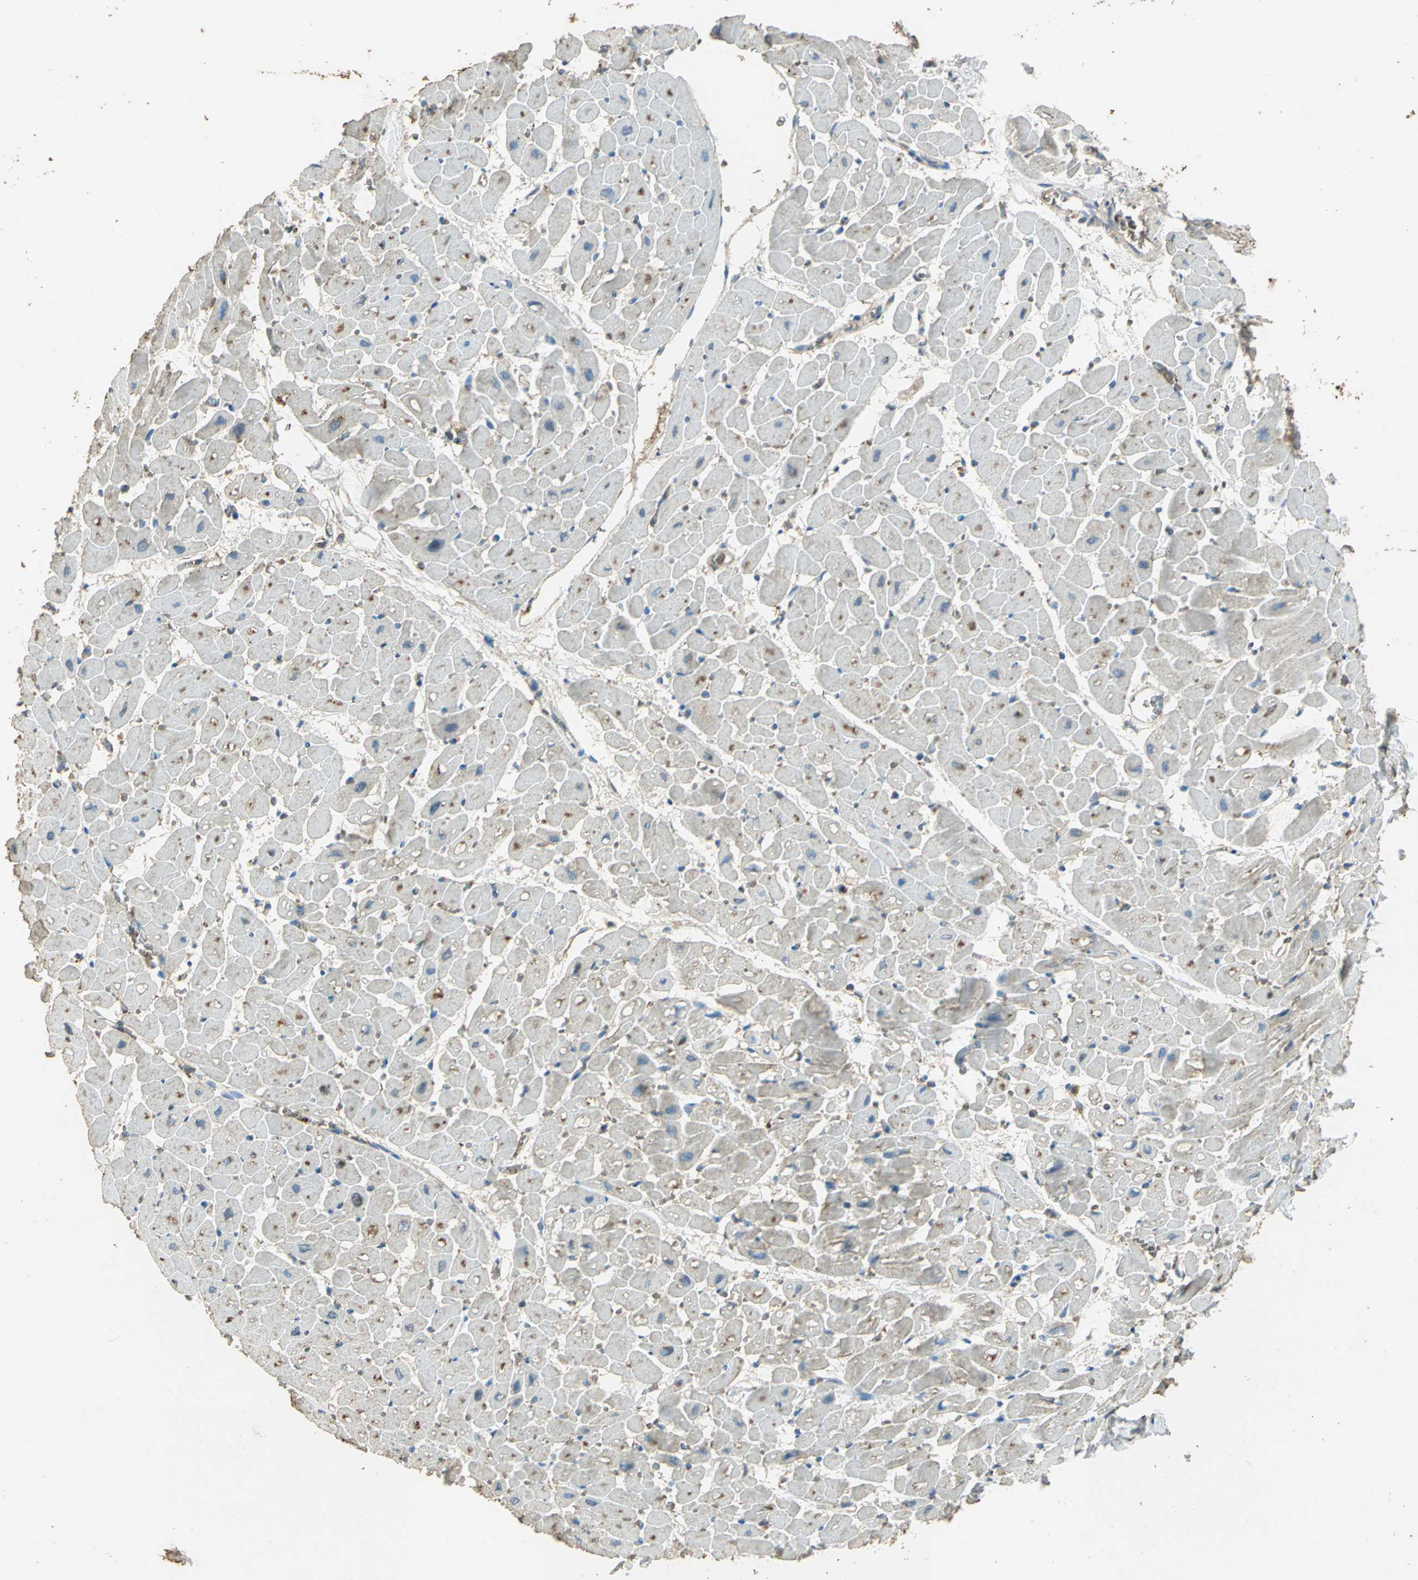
{"staining": {"intensity": "moderate", "quantity": "25%-75%", "location": "cytoplasmic/membranous"}, "tissue": "heart muscle", "cell_type": "Cardiomyocytes", "image_type": "normal", "snomed": [{"axis": "morphology", "description": "Normal tissue, NOS"}, {"axis": "topography", "description": "Heart"}], "caption": "The immunohistochemical stain labels moderate cytoplasmic/membranous positivity in cardiomyocytes of benign heart muscle.", "gene": "TRAPPC2", "patient": {"sex": "male", "age": 45}}